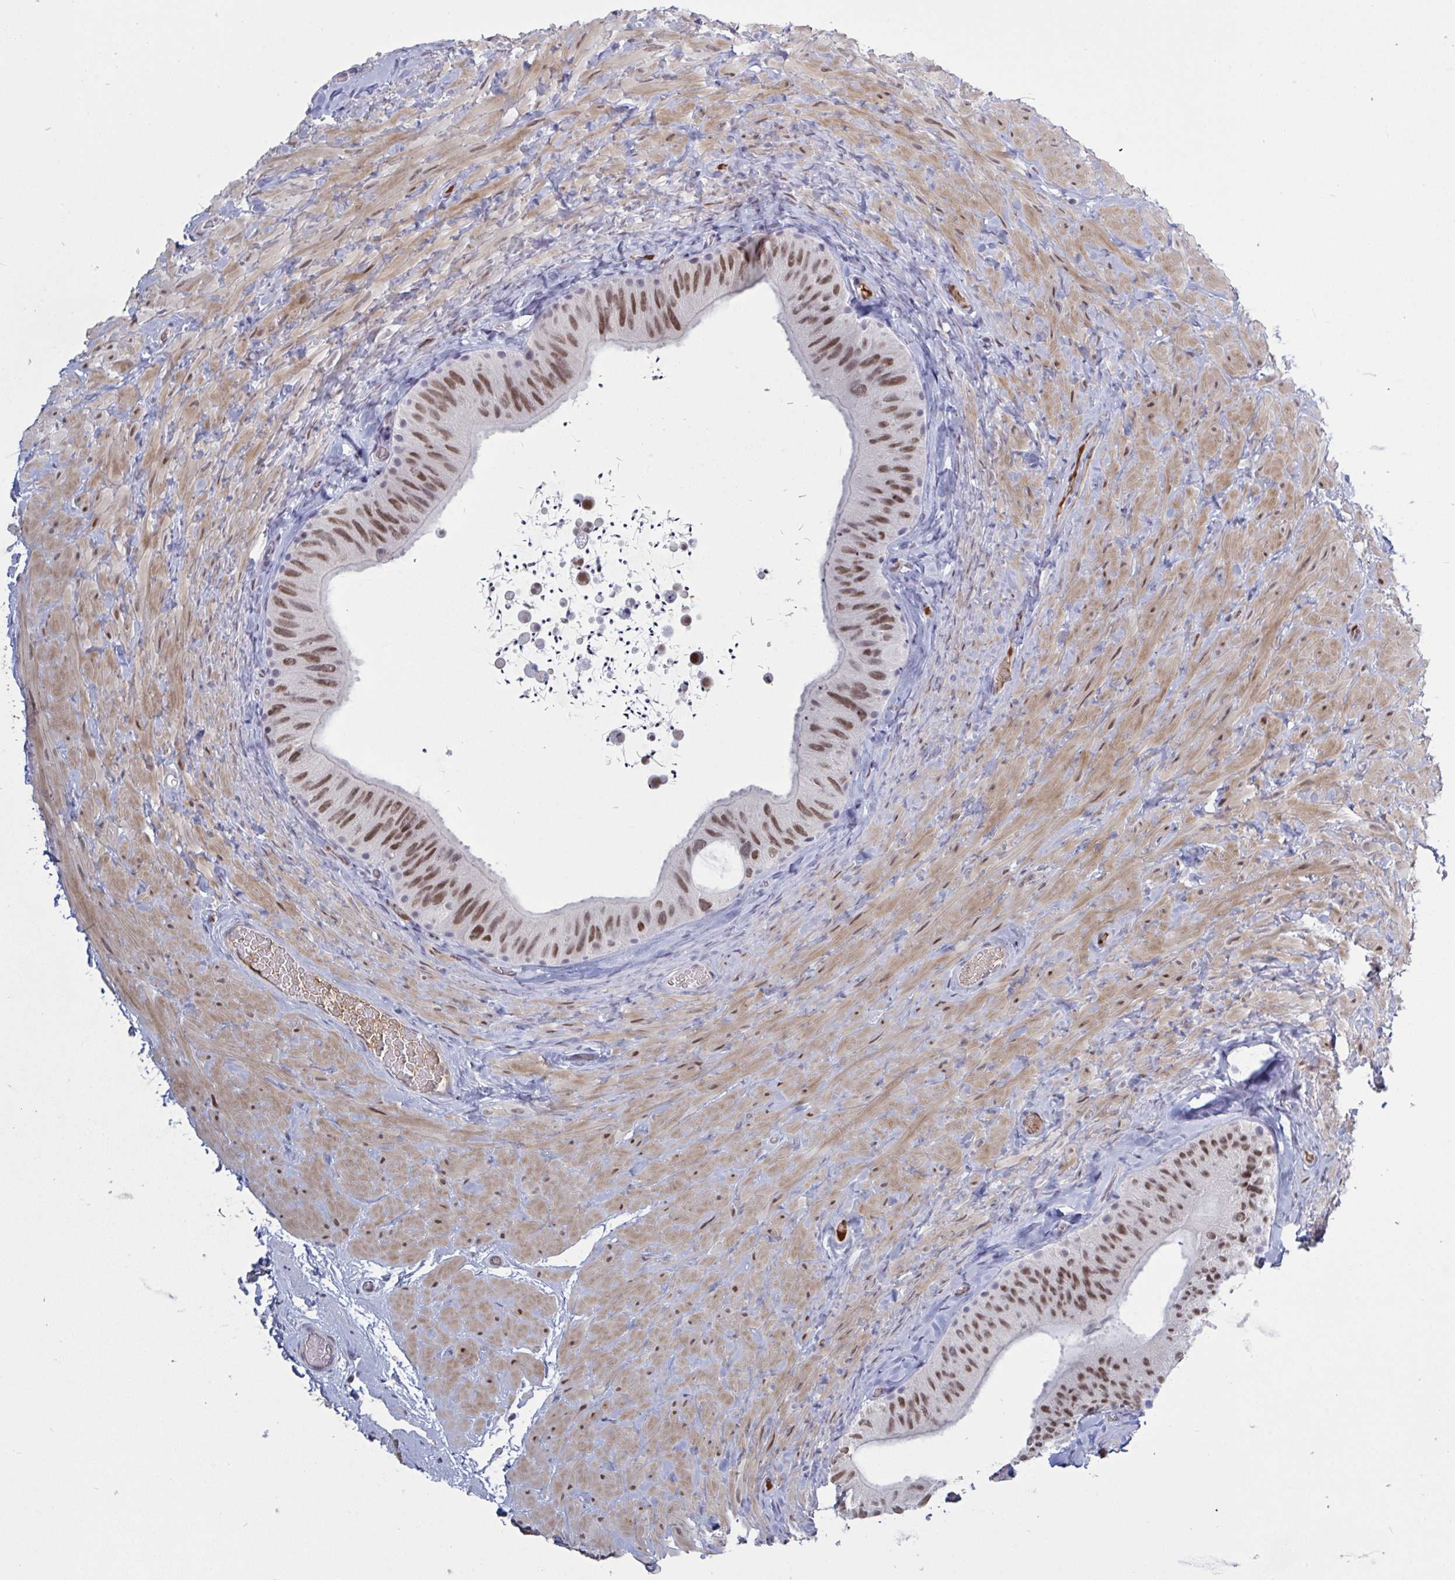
{"staining": {"intensity": "moderate", "quantity": ">75%", "location": "nuclear"}, "tissue": "epididymis", "cell_type": "Glandular cells", "image_type": "normal", "snomed": [{"axis": "morphology", "description": "Normal tissue, NOS"}, {"axis": "topography", "description": "Epididymis, spermatic cord, NOS"}, {"axis": "topography", "description": "Epididymis"}], "caption": "Brown immunohistochemical staining in benign epididymis demonstrates moderate nuclear positivity in approximately >75% of glandular cells. The staining is performed using DAB brown chromogen to label protein expression. The nuclei are counter-stained blue using hematoxylin.", "gene": "BCL7B", "patient": {"sex": "male", "age": 31}}